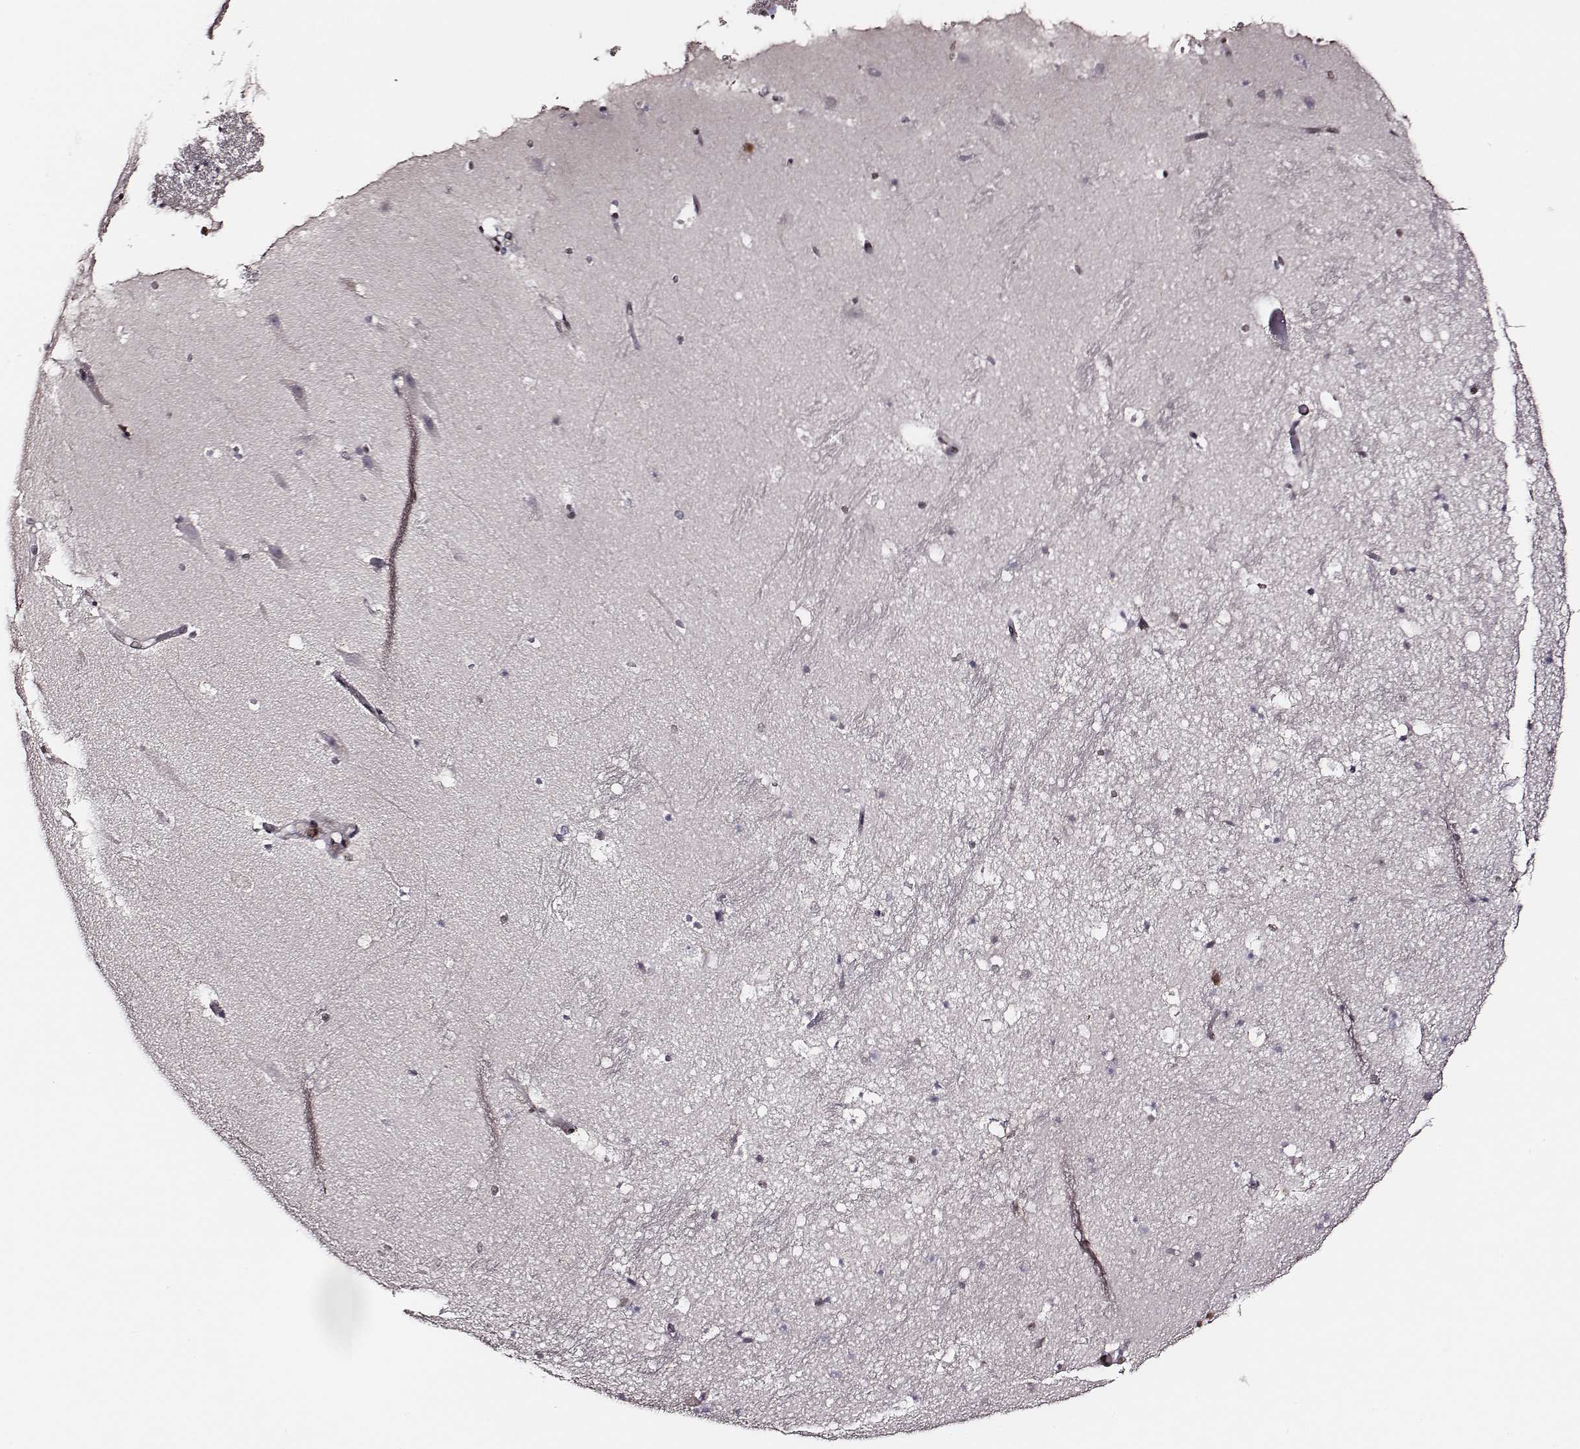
{"staining": {"intensity": "moderate", "quantity": "25%-75%", "location": "nuclear"}, "tissue": "hippocampus", "cell_type": "Glial cells", "image_type": "normal", "snomed": [{"axis": "morphology", "description": "Normal tissue, NOS"}, {"axis": "topography", "description": "Hippocampus"}], "caption": "Immunohistochemical staining of normal hippocampus reveals moderate nuclear protein positivity in approximately 25%-75% of glial cells.", "gene": "PPARA", "patient": {"sex": "male", "age": 26}}